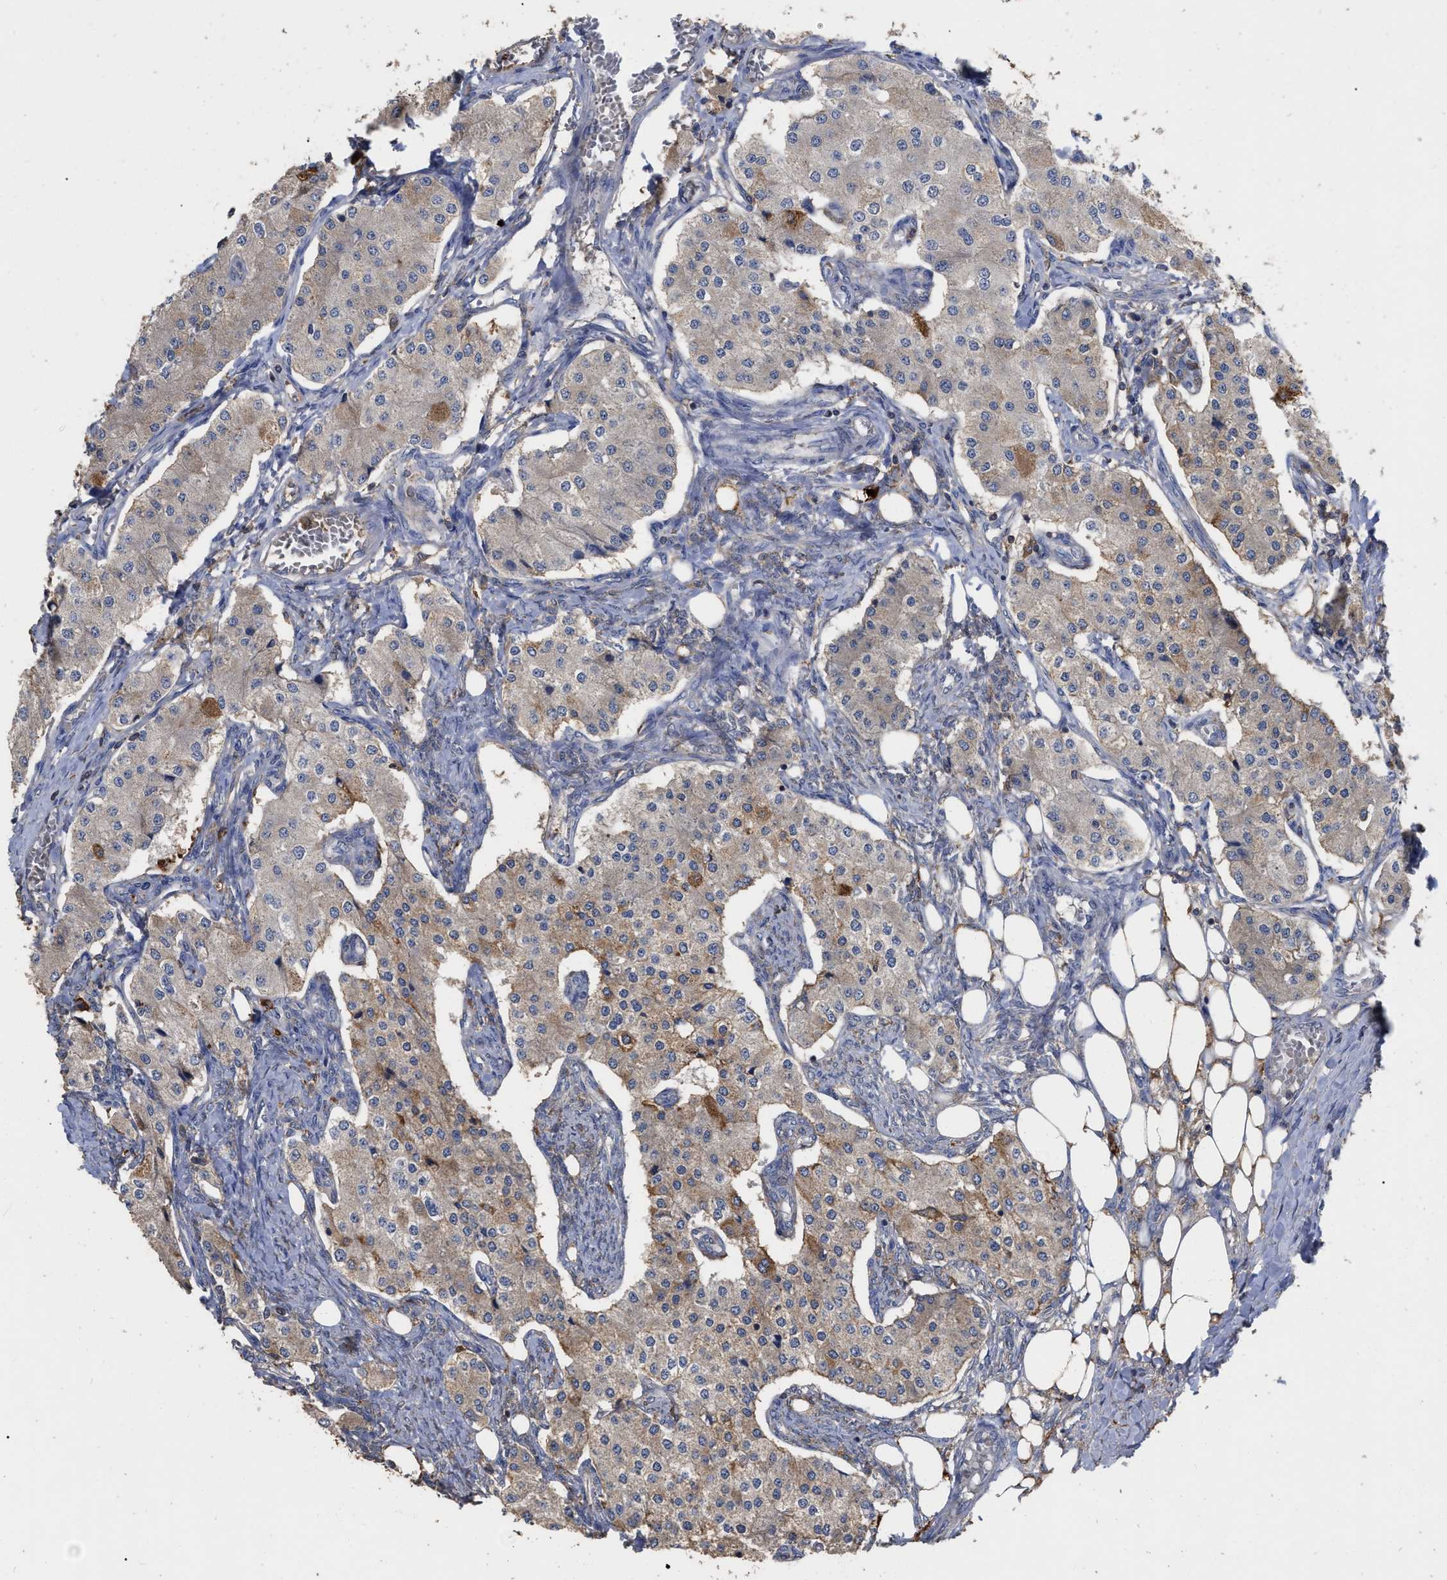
{"staining": {"intensity": "moderate", "quantity": "<25%", "location": "cytoplasmic/membranous"}, "tissue": "carcinoid", "cell_type": "Tumor cells", "image_type": "cancer", "snomed": [{"axis": "morphology", "description": "Carcinoid, malignant, NOS"}, {"axis": "topography", "description": "Colon"}], "caption": "DAB (3,3'-diaminobenzidine) immunohistochemical staining of carcinoid displays moderate cytoplasmic/membranous protein expression in approximately <25% of tumor cells.", "gene": "GPR179", "patient": {"sex": "female", "age": 52}}